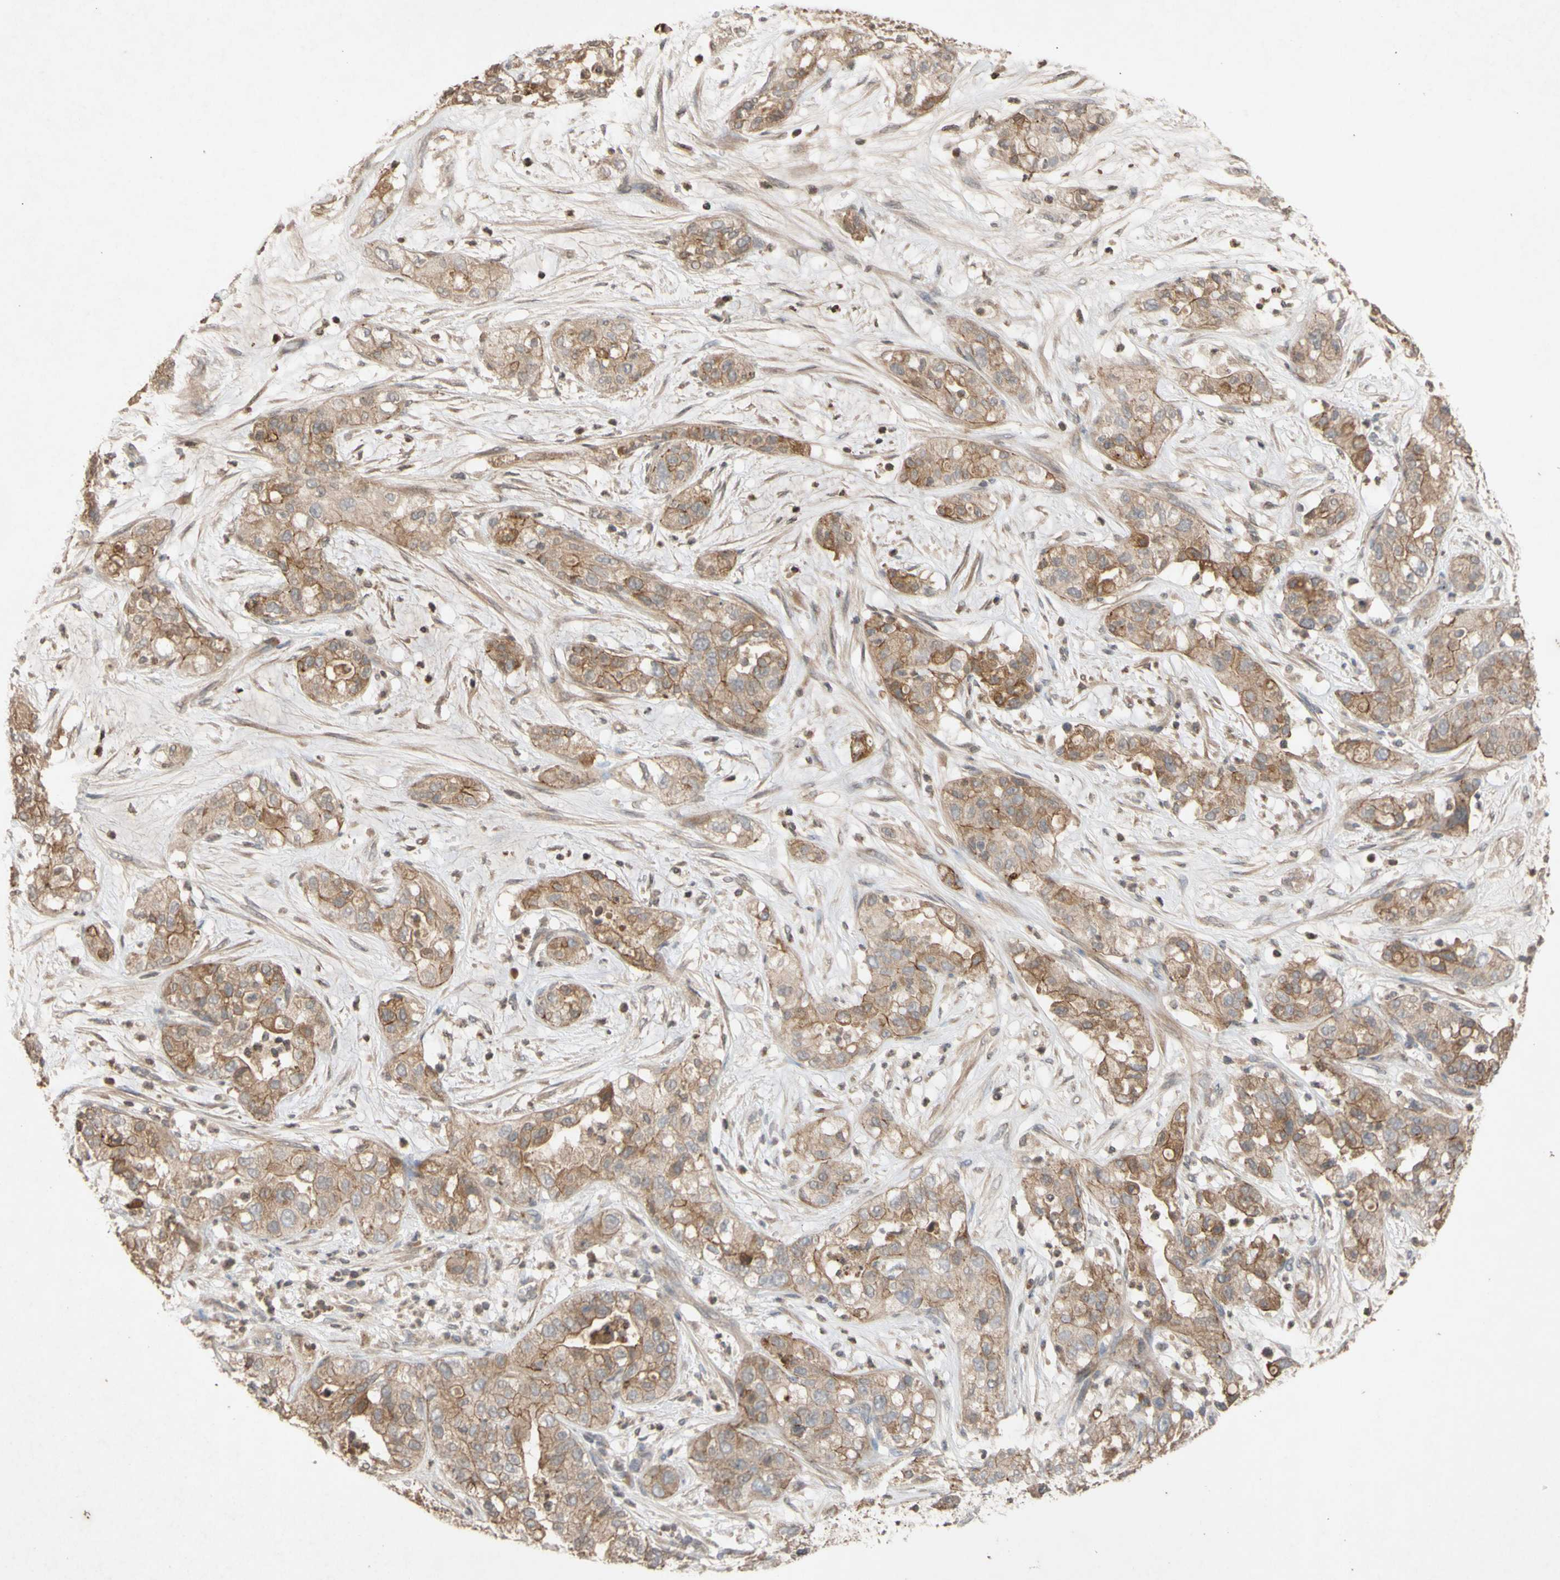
{"staining": {"intensity": "moderate", "quantity": ">75%", "location": "cytoplasmic/membranous"}, "tissue": "pancreatic cancer", "cell_type": "Tumor cells", "image_type": "cancer", "snomed": [{"axis": "morphology", "description": "Adenocarcinoma, NOS"}, {"axis": "topography", "description": "Pancreas"}], "caption": "There is medium levels of moderate cytoplasmic/membranous expression in tumor cells of pancreatic adenocarcinoma, as demonstrated by immunohistochemical staining (brown color).", "gene": "NECTIN3", "patient": {"sex": "female", "age": 78}}